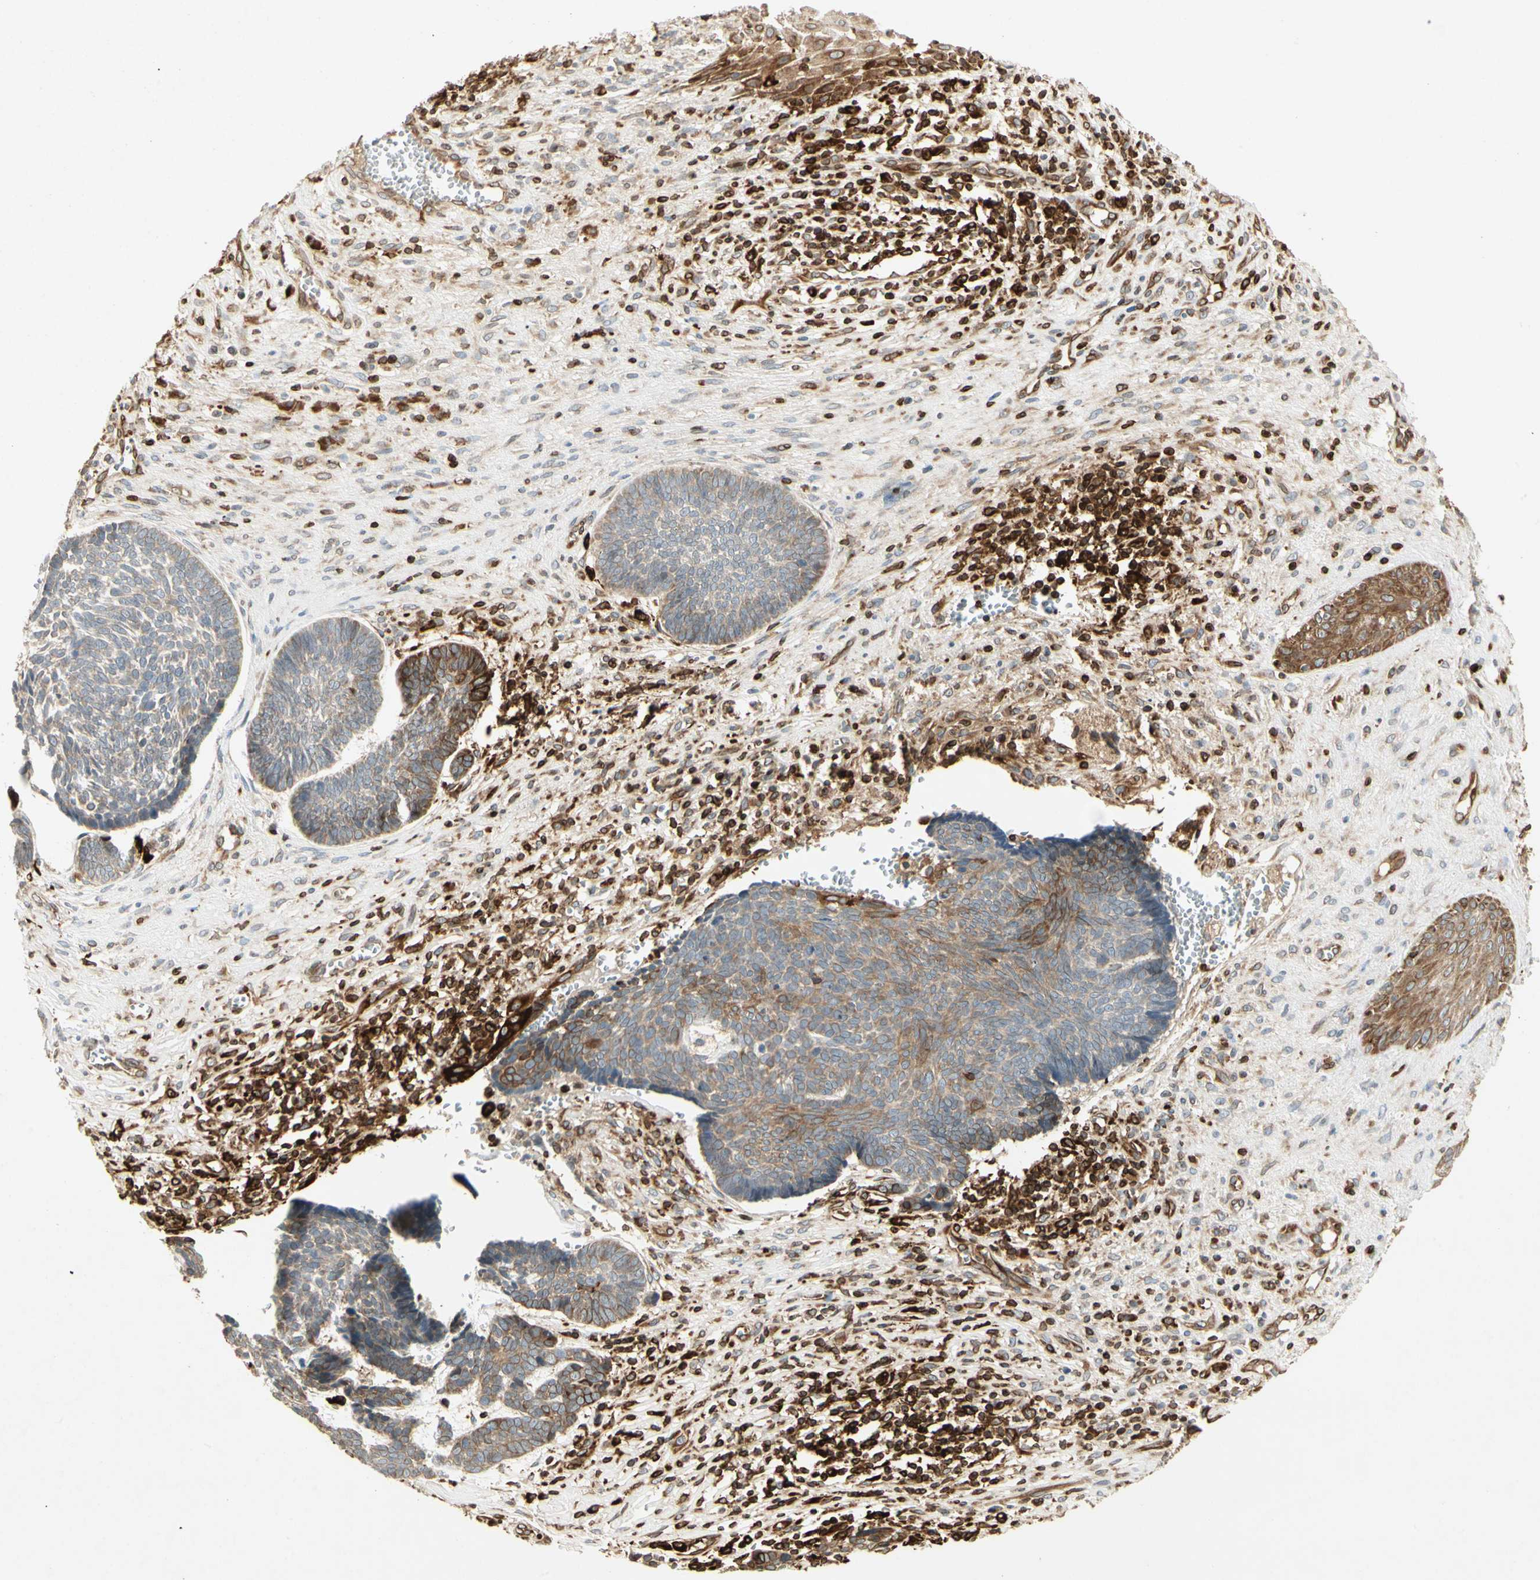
{"staining": {"intensity": "moderate", "quantity": ">75%", "location": "cytoplasmic/membranous"}, "tissue": "skin cancer", "cell_type": "Tumor cells", "image_type": "cancer", "snomed": [{"axis": "morphology", "description": "Basal cell carcinoma"}, {"axis": "topography", "description": "Skin"}], "caption": "The immunohistochemical stain highlights moderate cytoplasmic/membranous positivity in tumor cells of basal cell carcinoma (skin) tissue. The staining is performed using DAB brown chromogen to label protein expression. The nuclei are counter-stained blue using hematoxylin.", "gene": "TAPBP", "patient": {"sex": "male", "age": 84}}